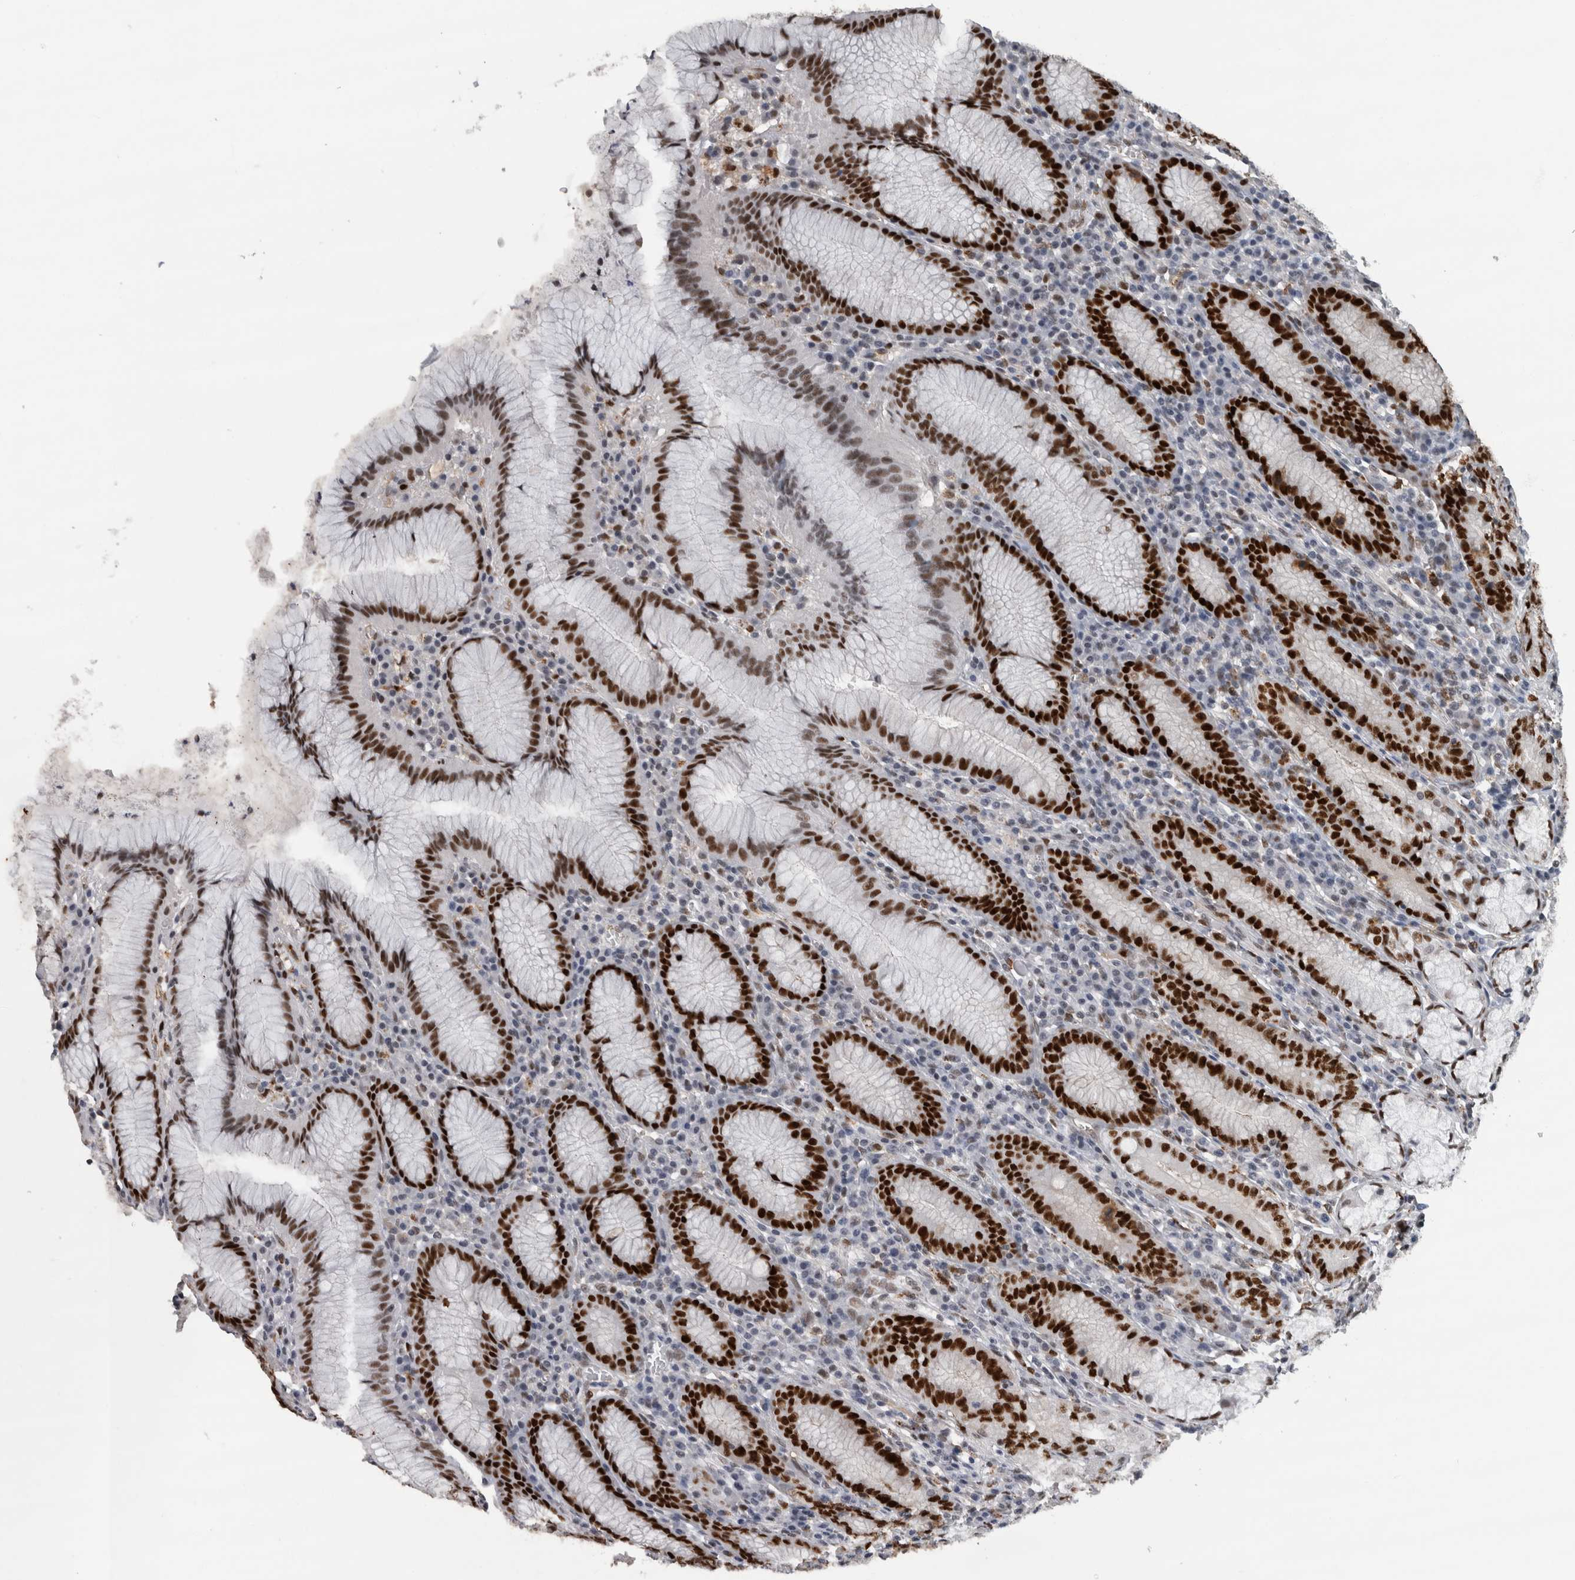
{"staining": {"intensity": "strong", "quantity": ">75%", "location": "nuclear"}, "tissue": "stomach", "cell_type": "Glandular cells", "image_type": "normal", "snomed": [{"axis": "morphology", "description": "Normal tissue, NOS"}, {"axis": "topography", "description": "Stomach"}], "caption": "Brown immunohistochemical staining in unremarkable human stomach displays strong nuclear staining in about >75% of glandular cells.", "gene": "POLD2", "patient": {"sex": "male", "age": 55}}